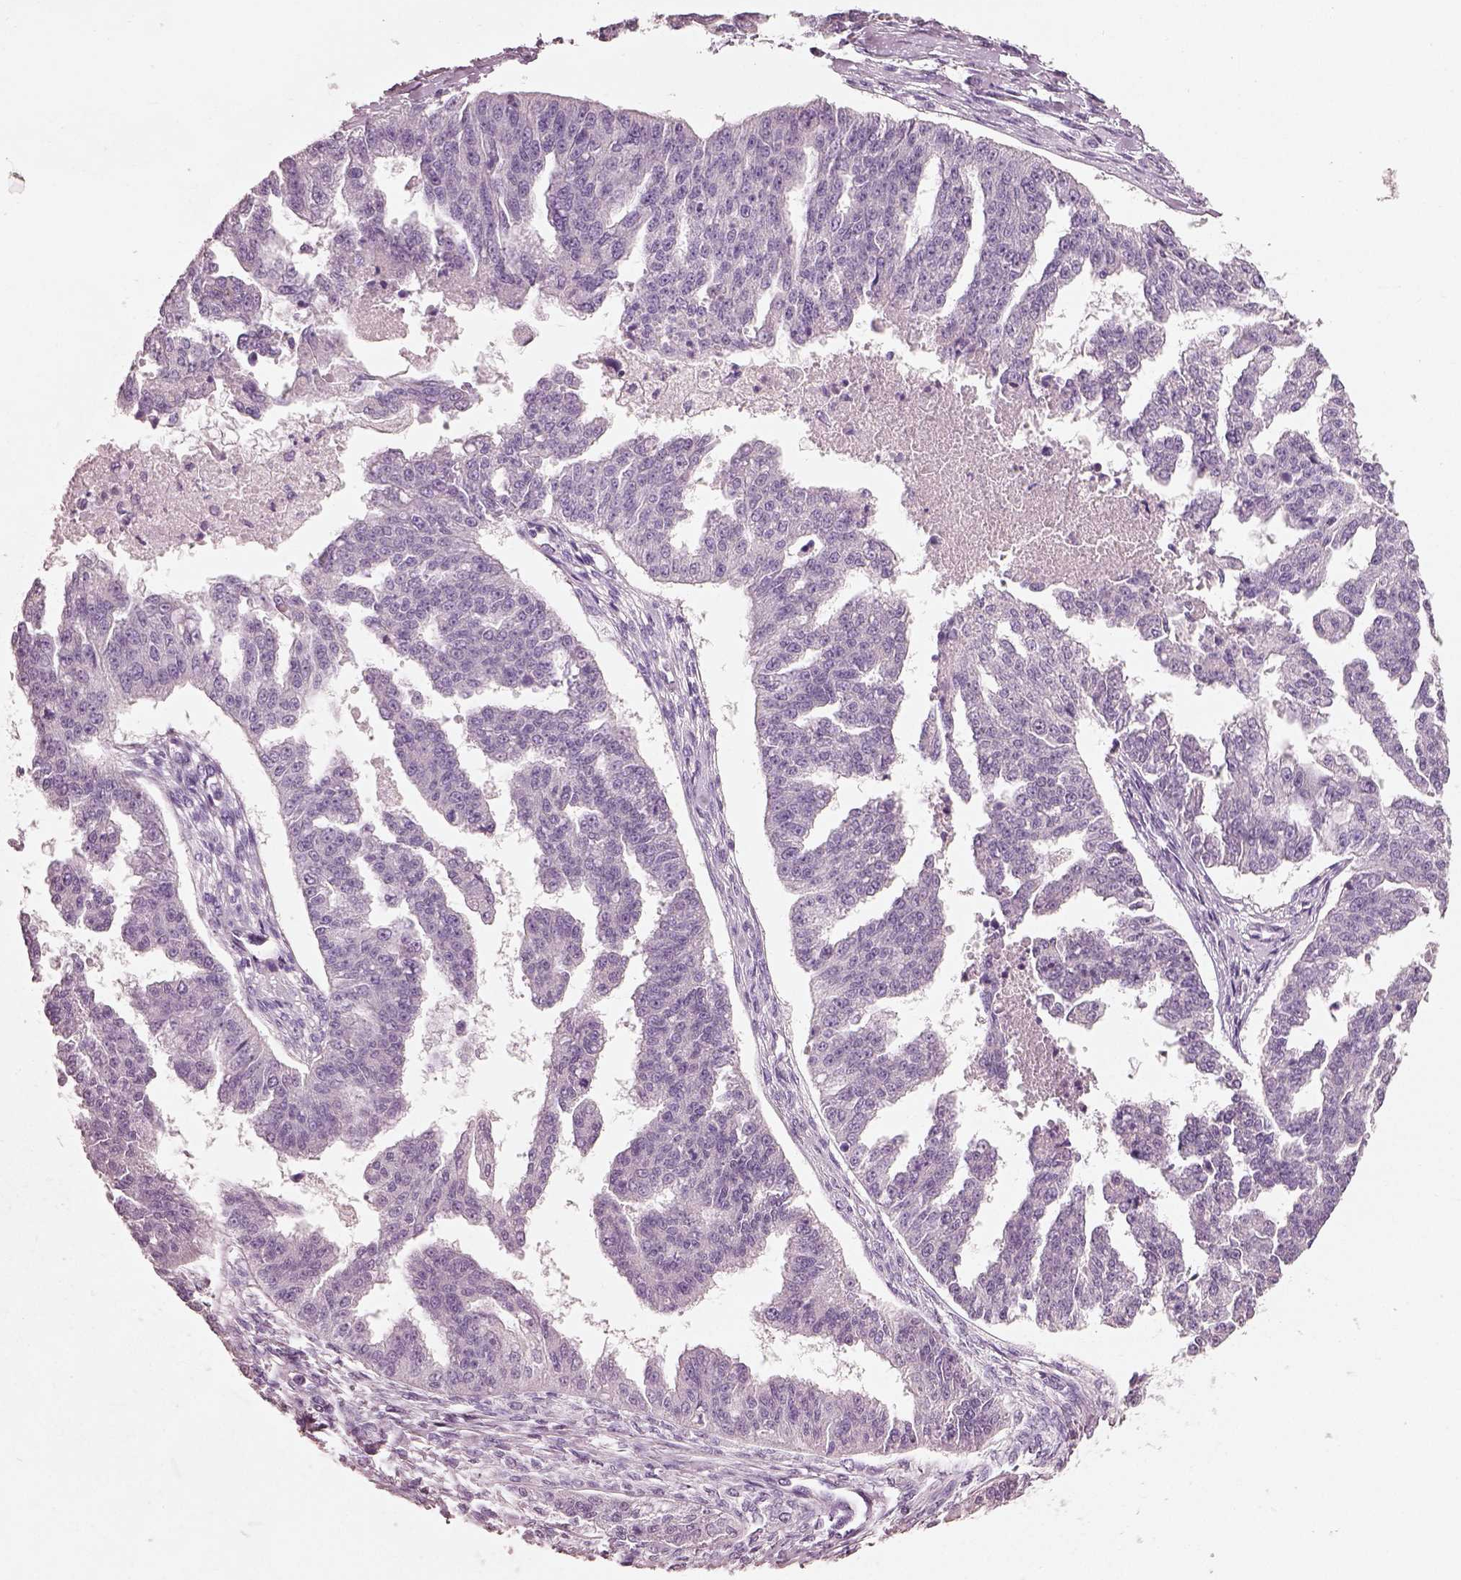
{"staining": {"intensity": "negative", "quantity": "none", "location": "none"}, "tissue": "ovarian cancer", "cell_type": "Tumor cells", "image_type": "cancer", "snomed": [{"axis": "morphology", "description": "Cystadenocarcinoma, serous, NOS"}, {"axis": "topography", "description": "Ovary"}], "caption": "This image is of ovarian cancer (serous cystadenocarcinoma) stained with immunohistochemistry (IHC) to label a protein in brown with the nuclei are counter-stained blue. There is no staining in tumor cells.", "gene": "PNOC", "patient": {"sex": "female", "age": 58}}